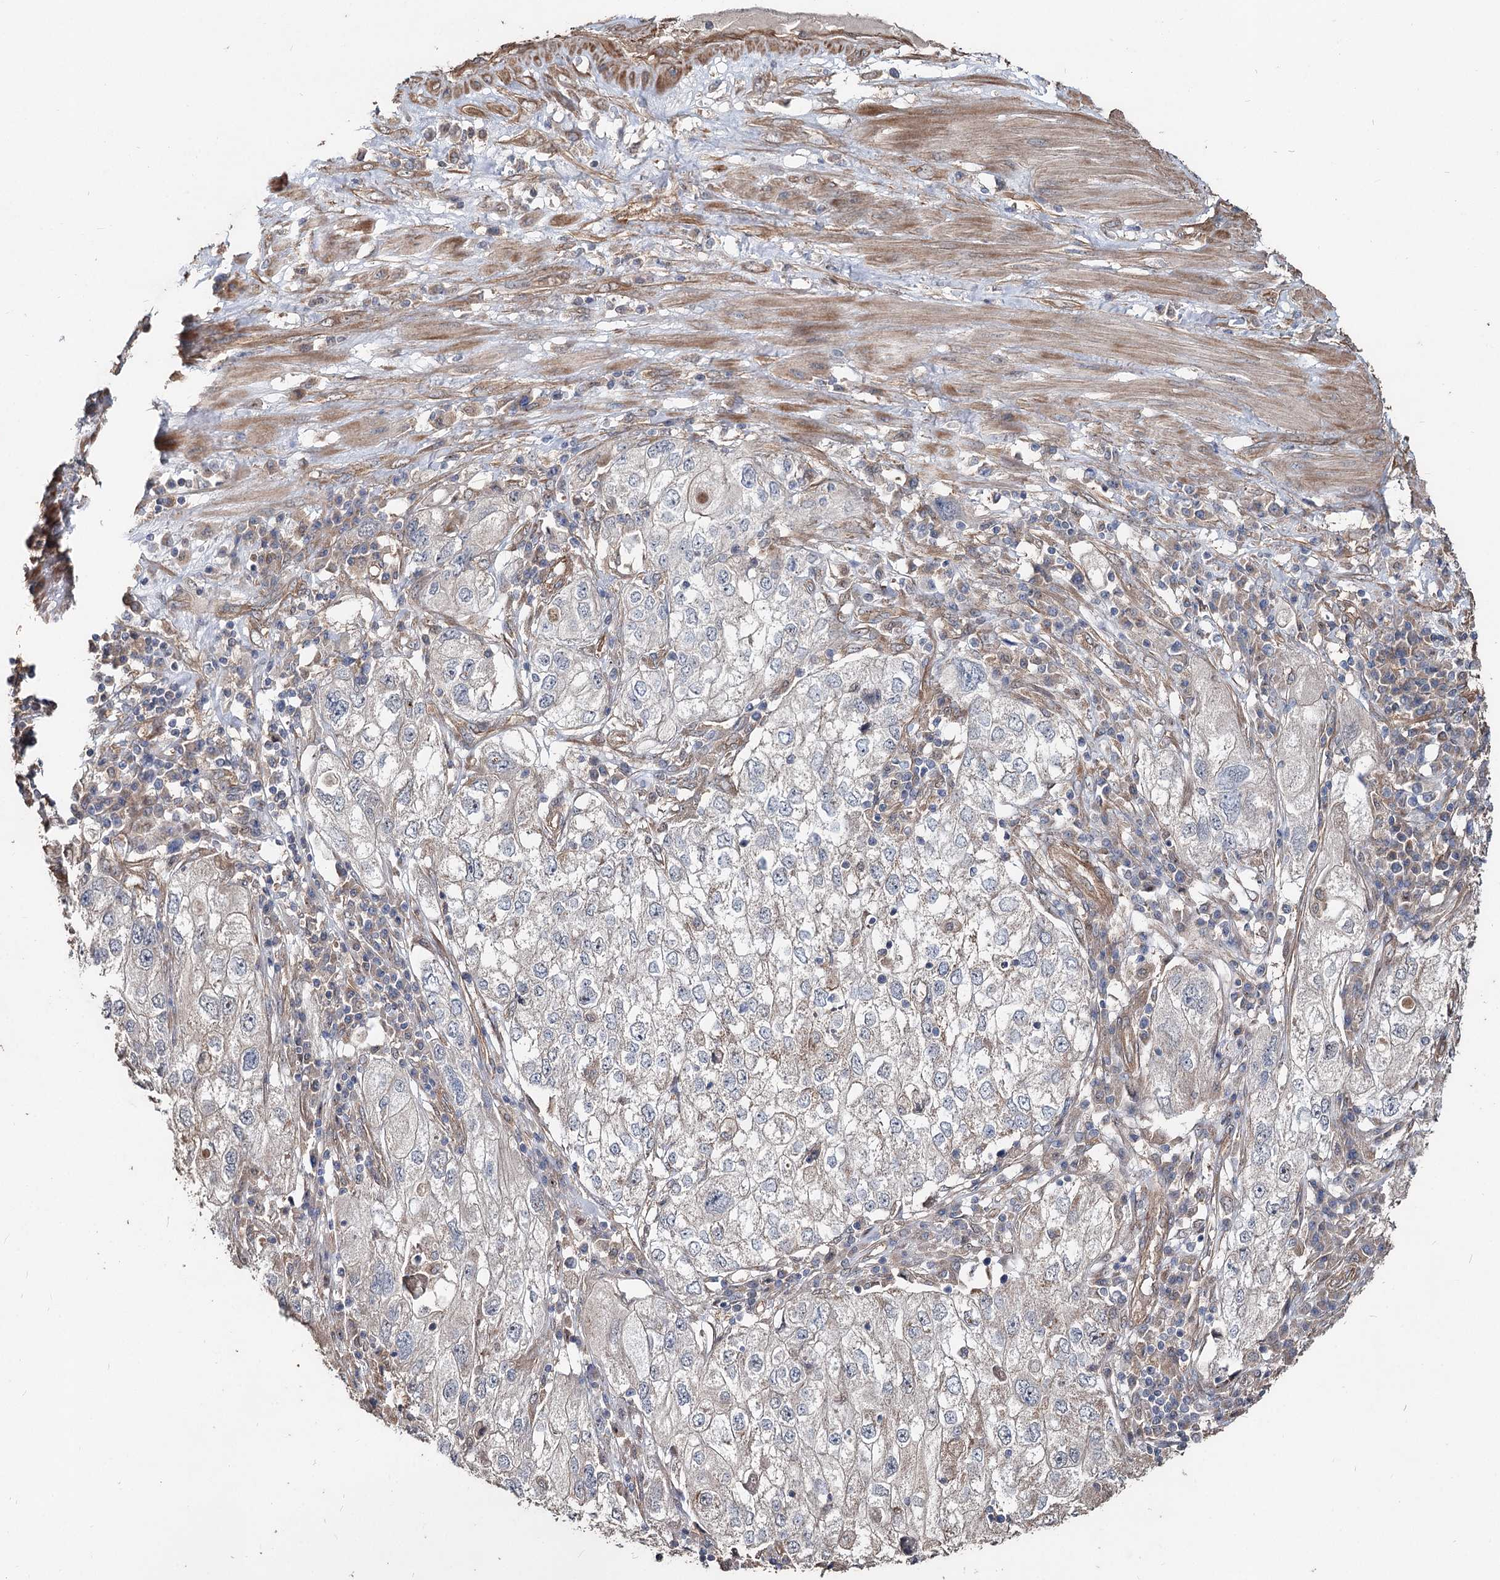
{"staining": {"intensity": "negative", "quantity": "none", "location": "none"}, "tissue": "endometrial cancer", "cell_type": "Tumor cells", "image_type": "cancer", "snomed": [{"axis": "morphology", "description": "Adenocarcinoma, NOS"}, {"axis": "topography", "description": "Endometrium"}], "caption": "Immunohistochemistry (IHC) of adenocarcinoma (endometrial) shows no expression in tumor cells.", "gene": "SPART", "patient": {"sex": "female", "age": 49}}